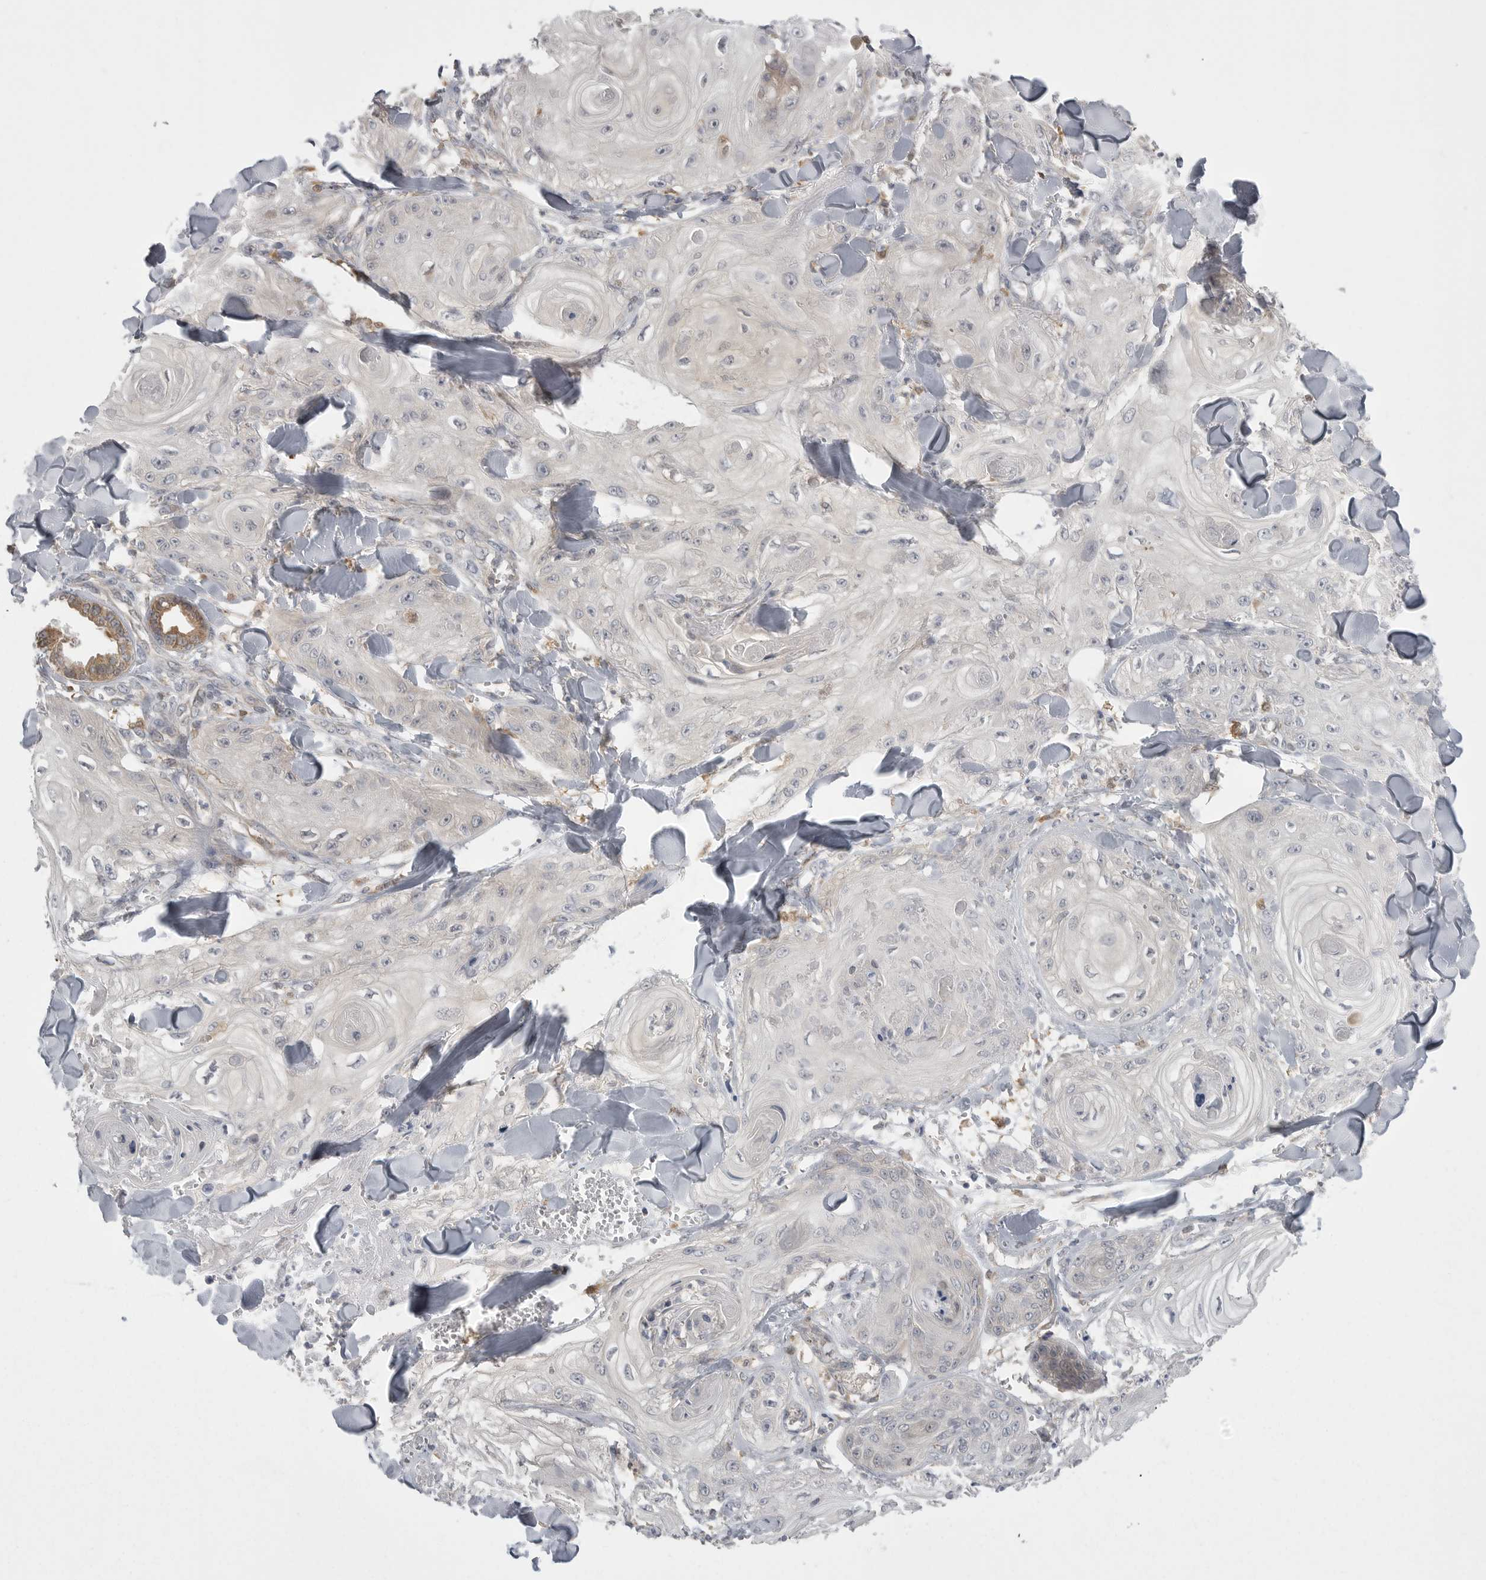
{"staining": {"intensity": "negative", "quantity": "none", "location": "none"}, "tissue": "skin cancer", "cell_type": "Tumor cells", "image_type": "cancer", "snomed": [{"axis": "morphology", "description": "Squamous cell carcinoma, NOS"}, {"axis": "topography", "description": "Skin"}], "caption": "Immunohistochemistry (IHC) micrograph of neoplastic tissue: skin cancer (squamous cell carcinoma) stained with DAB reveals no significant protein expression in tumor cells.", "gene": "KYAT3", "patient": {"sex": "male", "age": 74}}